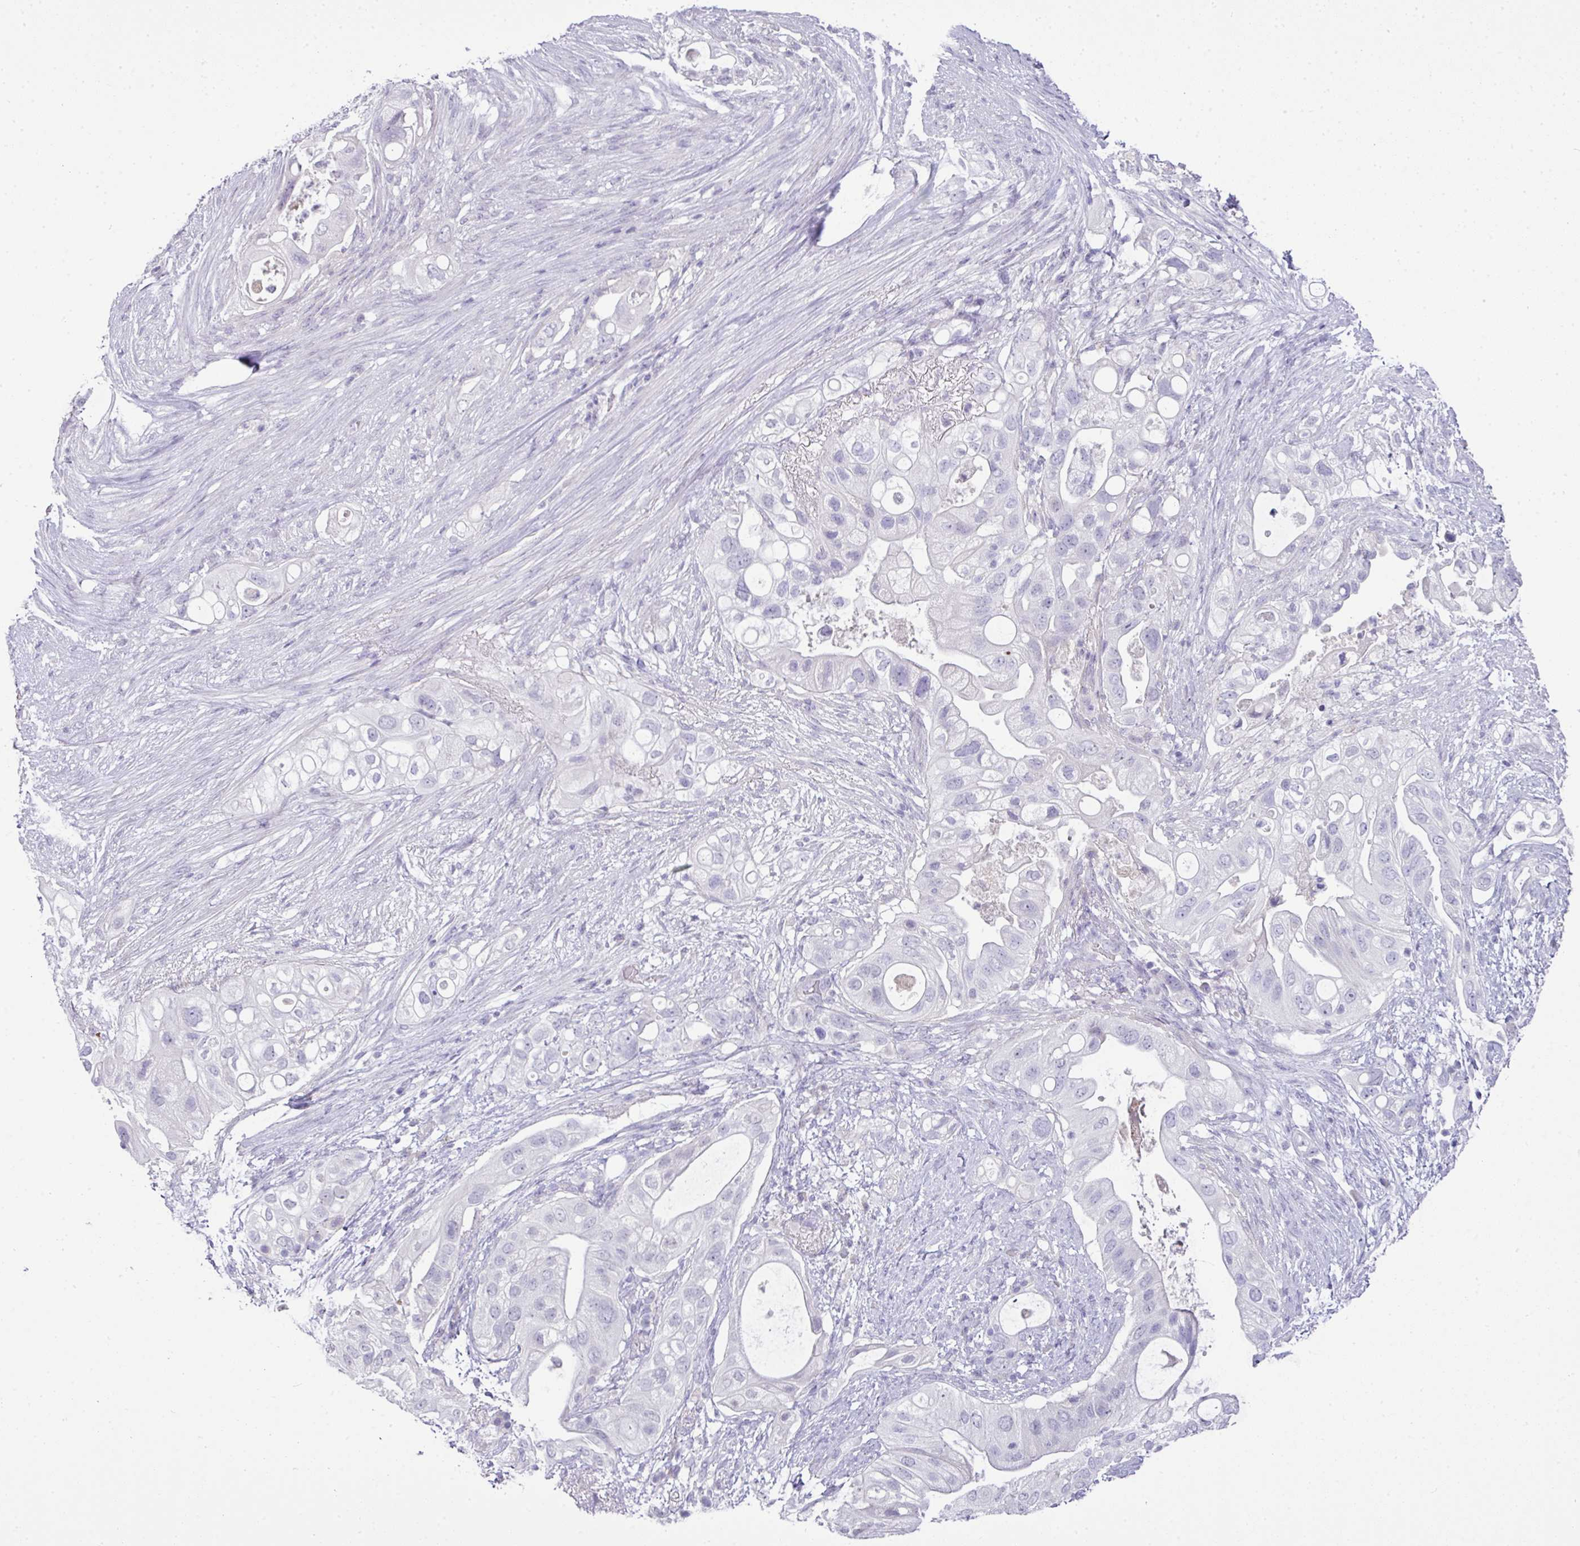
{"staining": {"intensity": "negative", "quantity": "none", "location": "none"}, "tissue": "pancreatic cancer", "cell_type": "Tumor cells", "image_type": "cancer", "snomed": [{"axis": "morphology", "description": "Adenocarcinoma, NOS"}, {"axis": "topography", "description": "Pancreas"}], "caption": "Image shows no protein expression in tumor cells of pancreatic cancer tissue.", "gene": "BCL11A", "patient": {"sex": "female", "age": 72}}